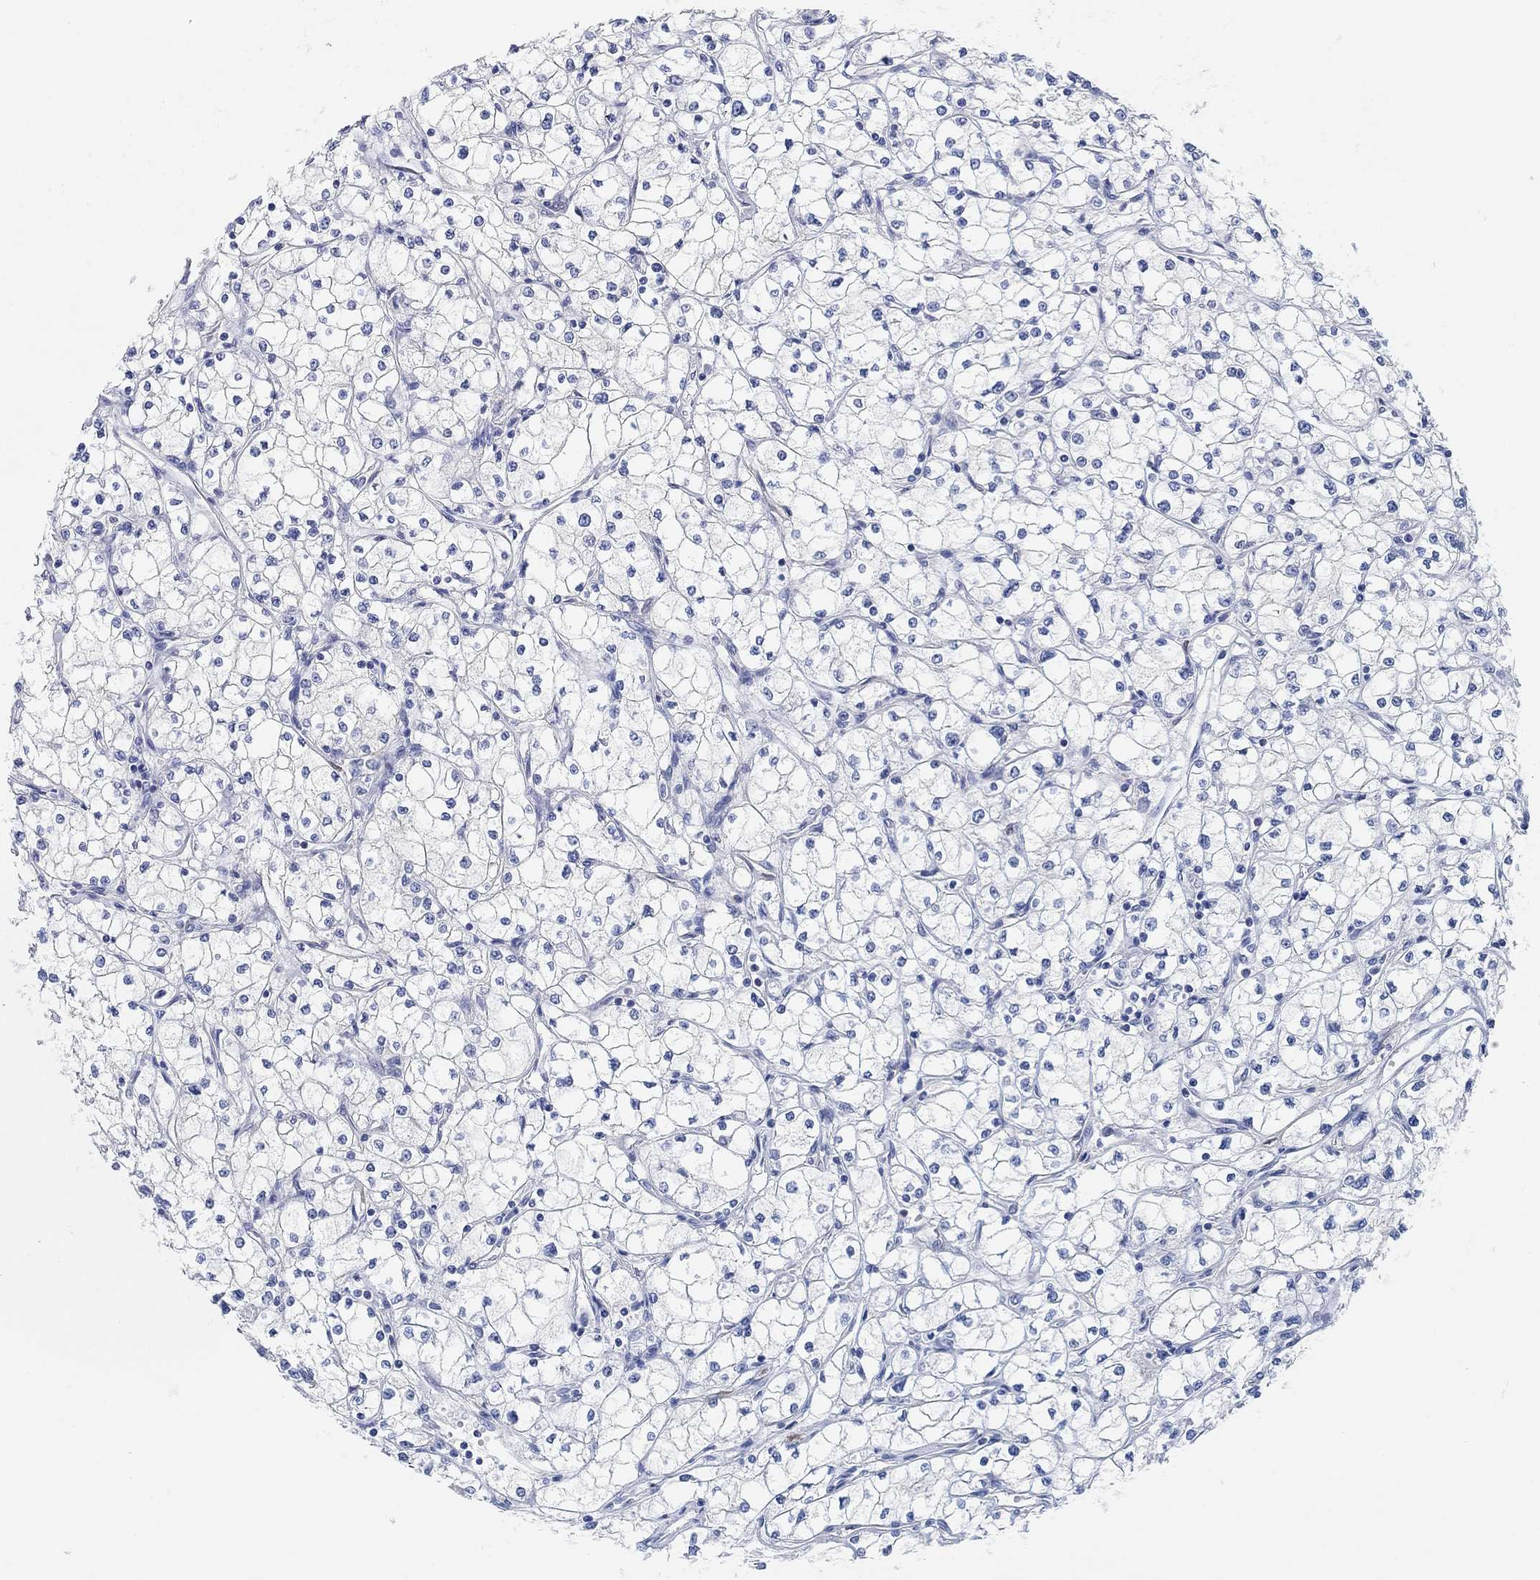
{"staining": {"intensity": "negative", "quantity": "none", "location": "none"}, "tissue": "renal cancer", "cell_type": "Tumor cells", "image_type": "cancer", "snomed": [{"axis": "morphology", "description": "Adenocarcinoma, NOS"}, {"axis": "topography", "description": "Kidney"}], "caption": "This micrograph is of renal cancer (adenocarcinoma) stained with IHC to label a protein in brown with the nuclei are counter-stained blue. There is no positivity in tumor cells. (Brightfield microscopy of DAB (3,3'-diaminobenzidine) immunohistochemistry (IHC) at high magnification).", "gene": "VAT1L", "patient": {"sex": "male", "age": 67}}